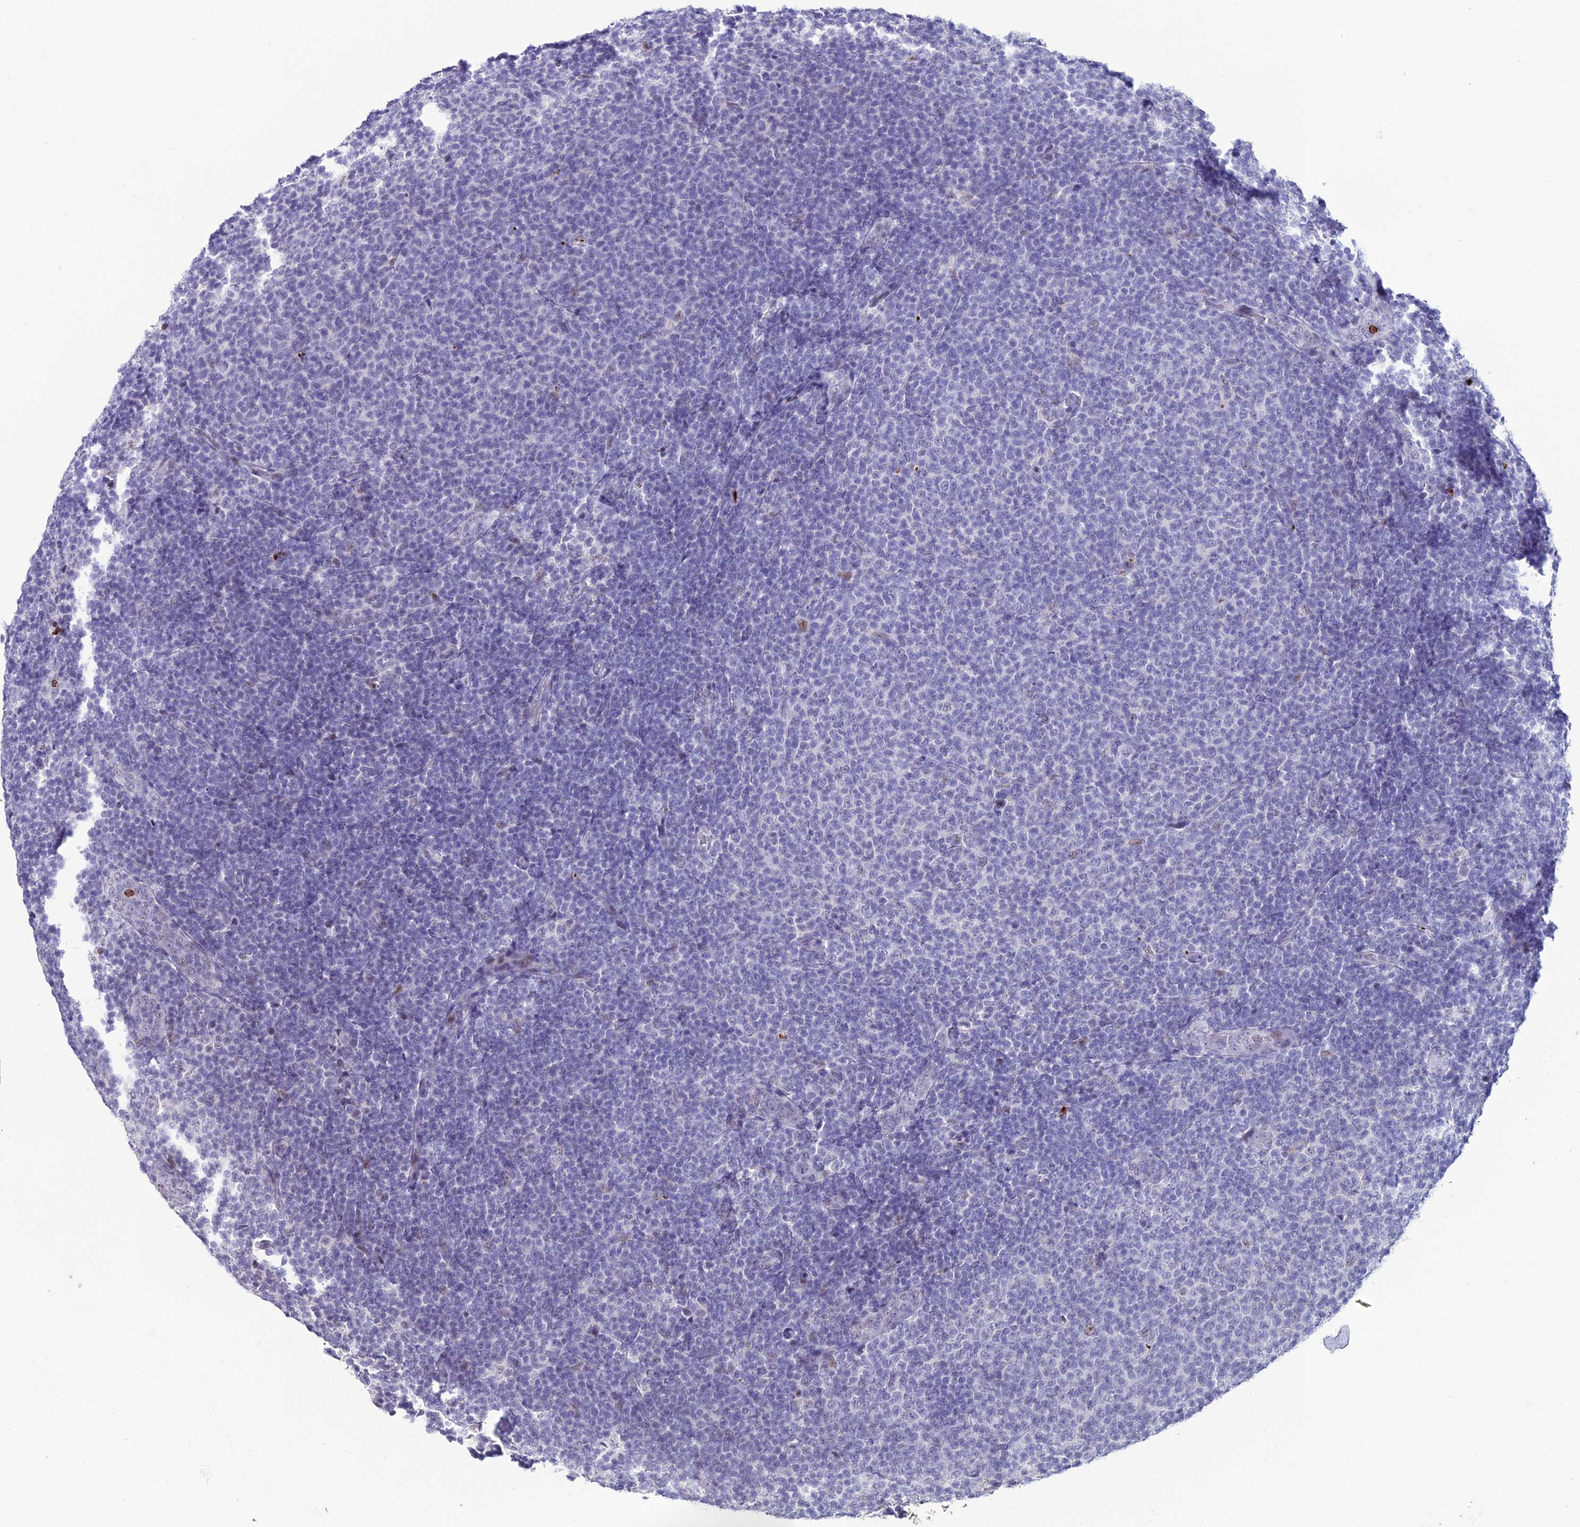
{"staining": {"intensity": "negative", "quantity": "none", "location": "none"}, "tissue": "lymphoma", "cell_type": "Tumor cells", "image_type": "cancer", "snomed": [{"axis": "morphology", "description": "Malignant lymphoma, non-Hodgkin's type, Low grade"}, {"axis": "topography", "description": "Lymph node"}], "caption": "Image shows no significant protein staining in tumor cells of lymphoma.", "gene": "MFSD2B", "patient": {"sex": "male", "age": 66}}